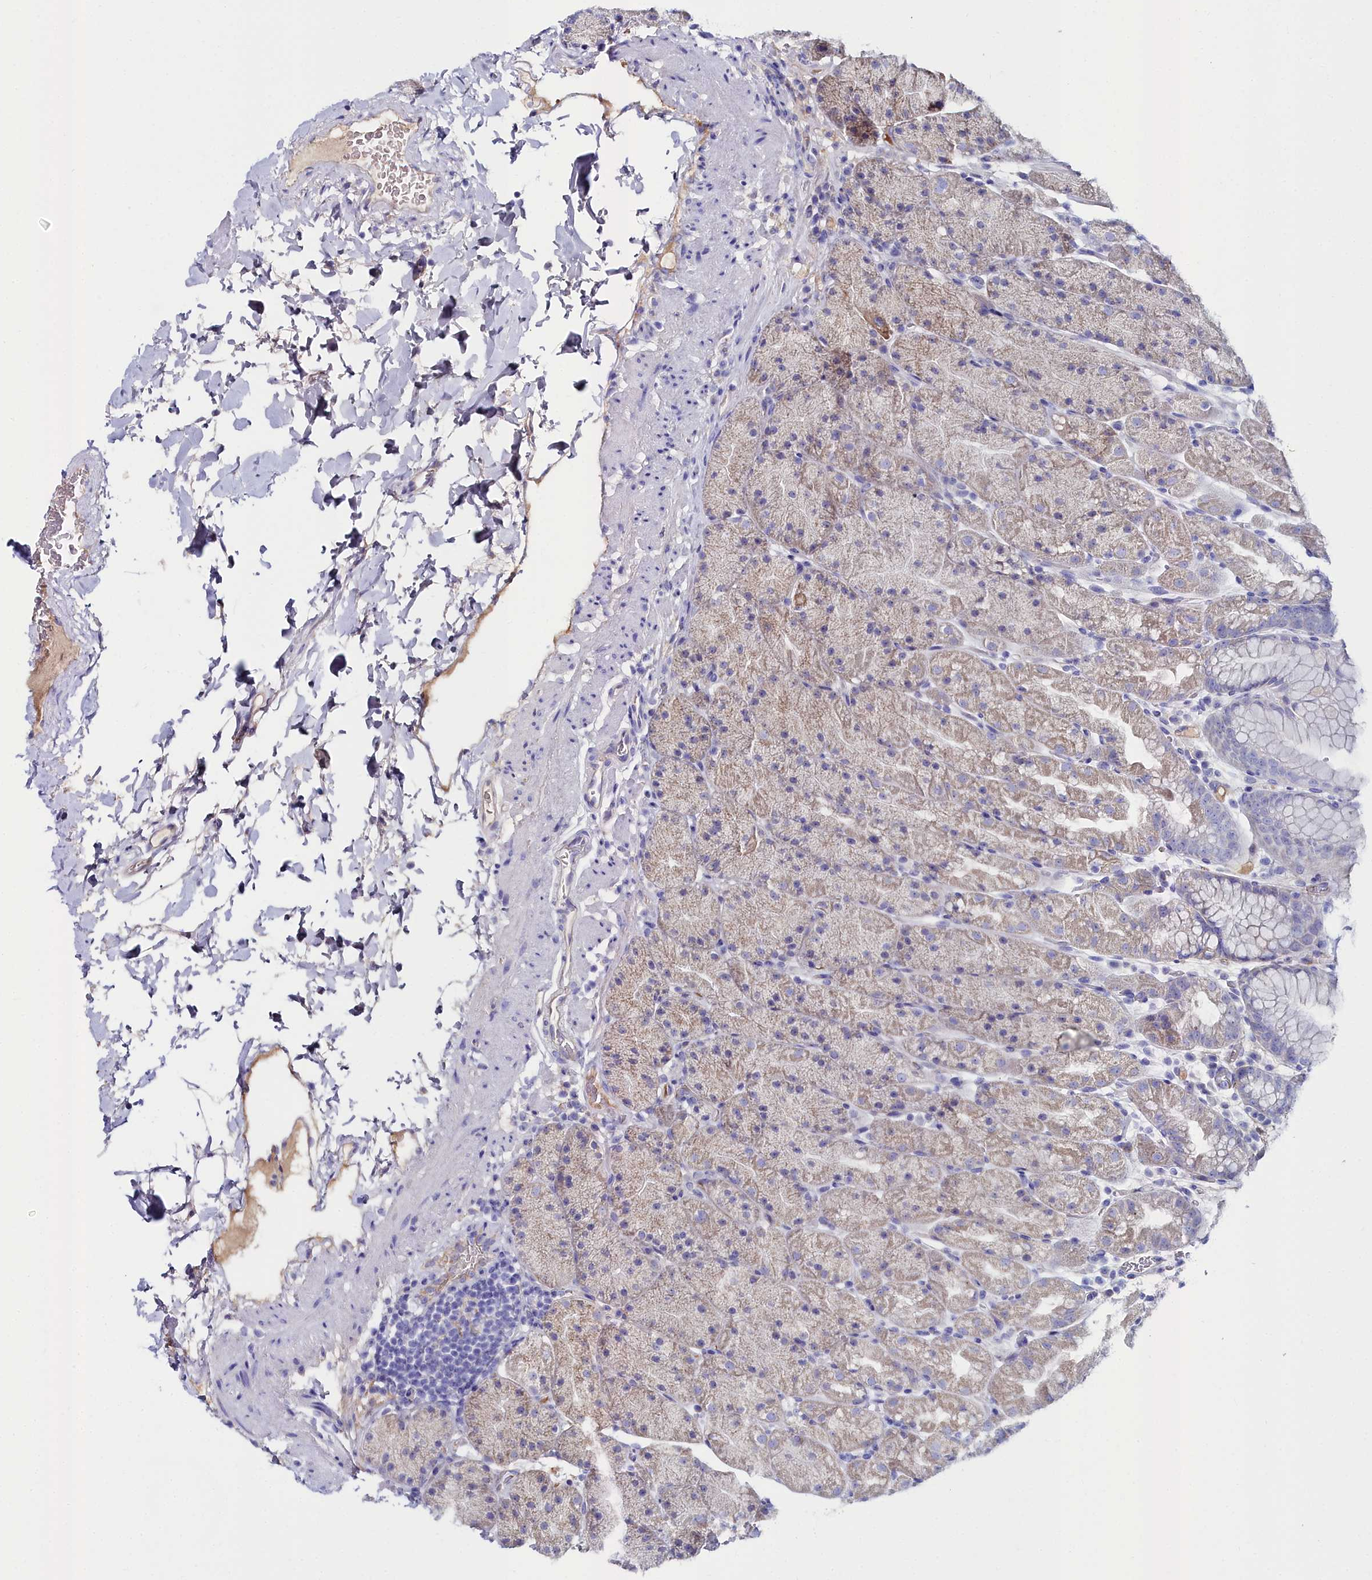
{"staining": {"intensity": "moderate", "quantity": "<25%", "location": "cytoplasmic/membranous"}, "tissue": "stomach", "cell_type": "Glandular cells", "image_type": "normal", "snomed": [{"axis": "morphology", "description": "Normal tissue, NOS"}, {"axis": "topography", "description": "Stomach, upper"}, {"axis": "topography", "description": "Stomach, lower"}], "caption": "An image of stomach stained for a protein demonstrates moderate cytoplasmic/membranous brown staining in glandular cells. Immunohistochemistry stains the protein in brown and the nuclei are stained blue.", "gene": "SLC49A3", "patient": {"sex": "male", "age": 67}}